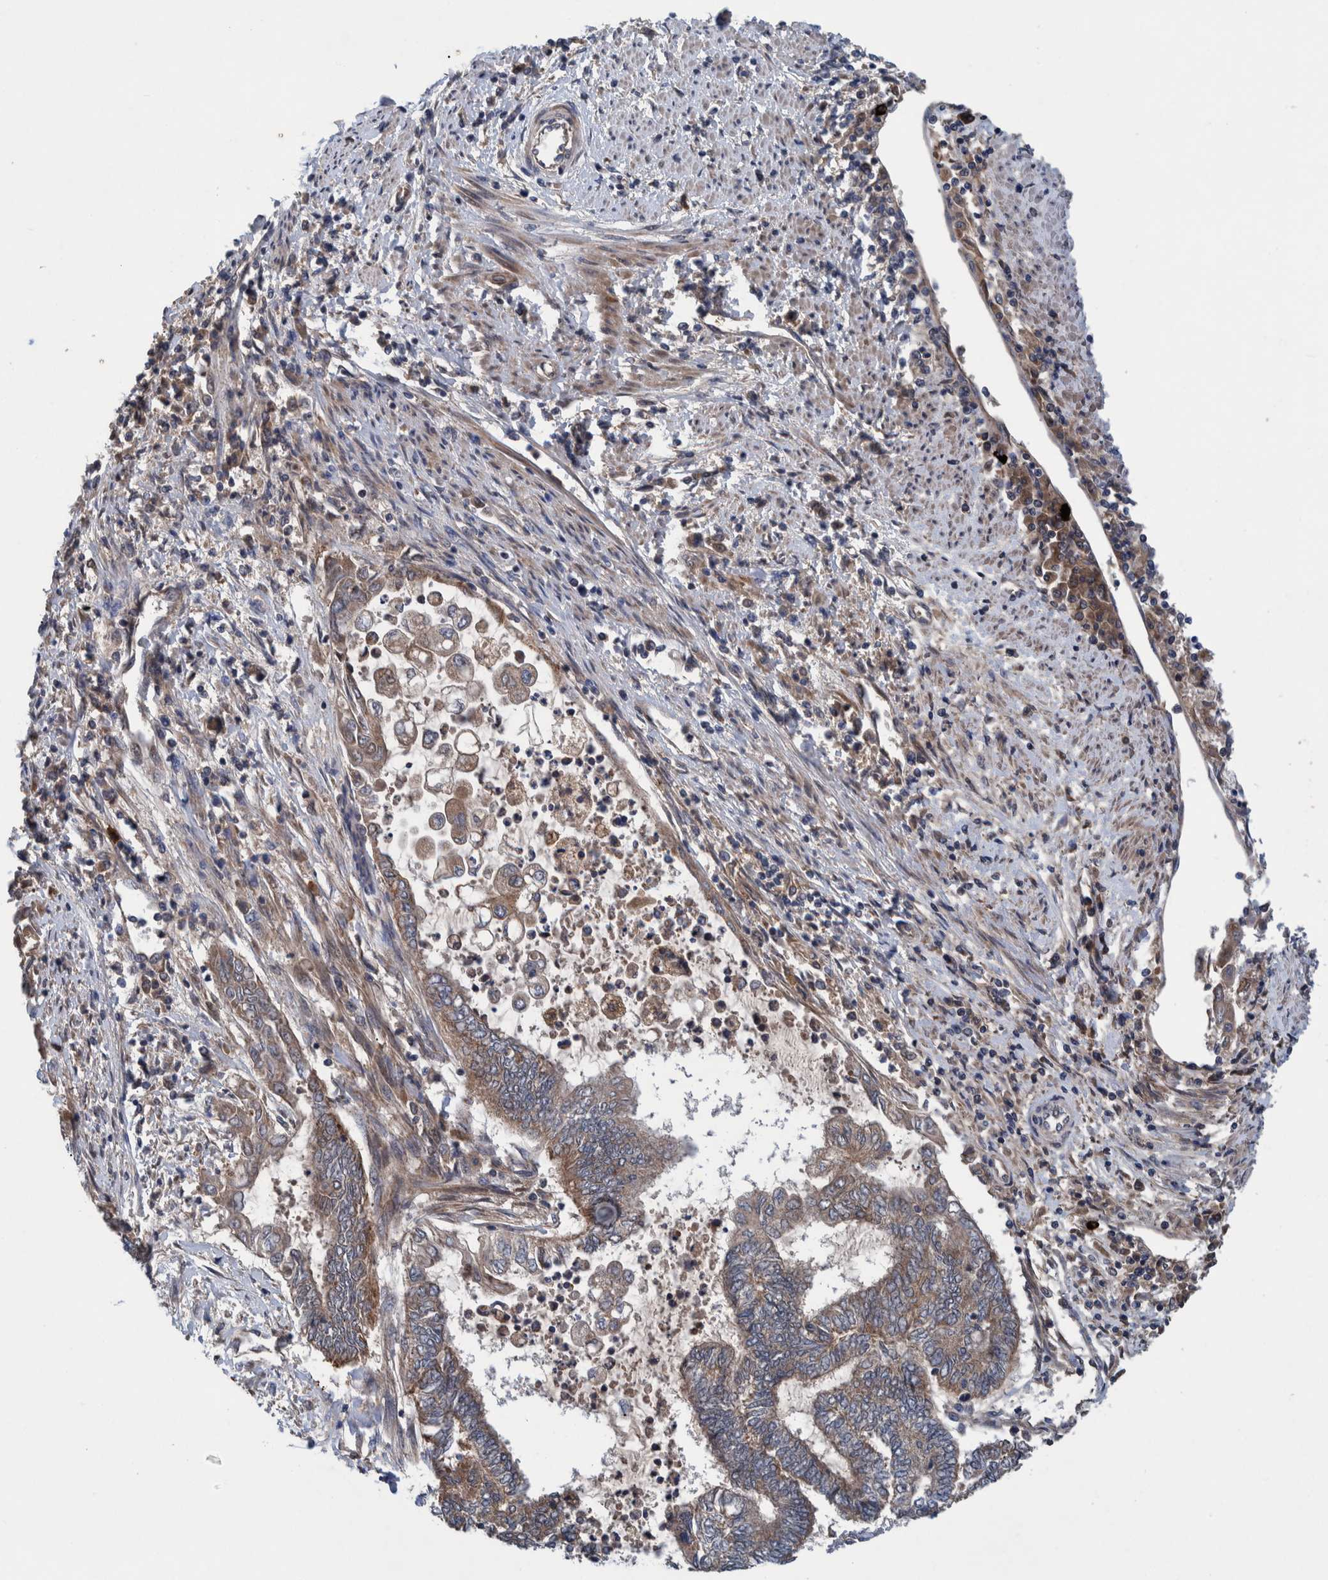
{"staining": {"intensity": "moderate", "quantity": ">75%", "location": "cytoplasmic/membranous"}, "tissue": "endometrial cancer", "cell_type": "Tumor cells", "image_type": "cancer", "snomed": [{"axis": "morphology", "description": "Adenocarcinoma, NOS"}, {"axis": "topography", "description": "Uterus"}, {"axis": "topography", "description": "Endometrium"}], "caption": "Immunohistochemical staining of adenocarcinoma (endometrial) shows moderate cytoplasmic/membranous protein positivity in approximately >75% of tumor cells.", "gene": "ITIH3", "patient": {"sex": "female", "age": 70}}